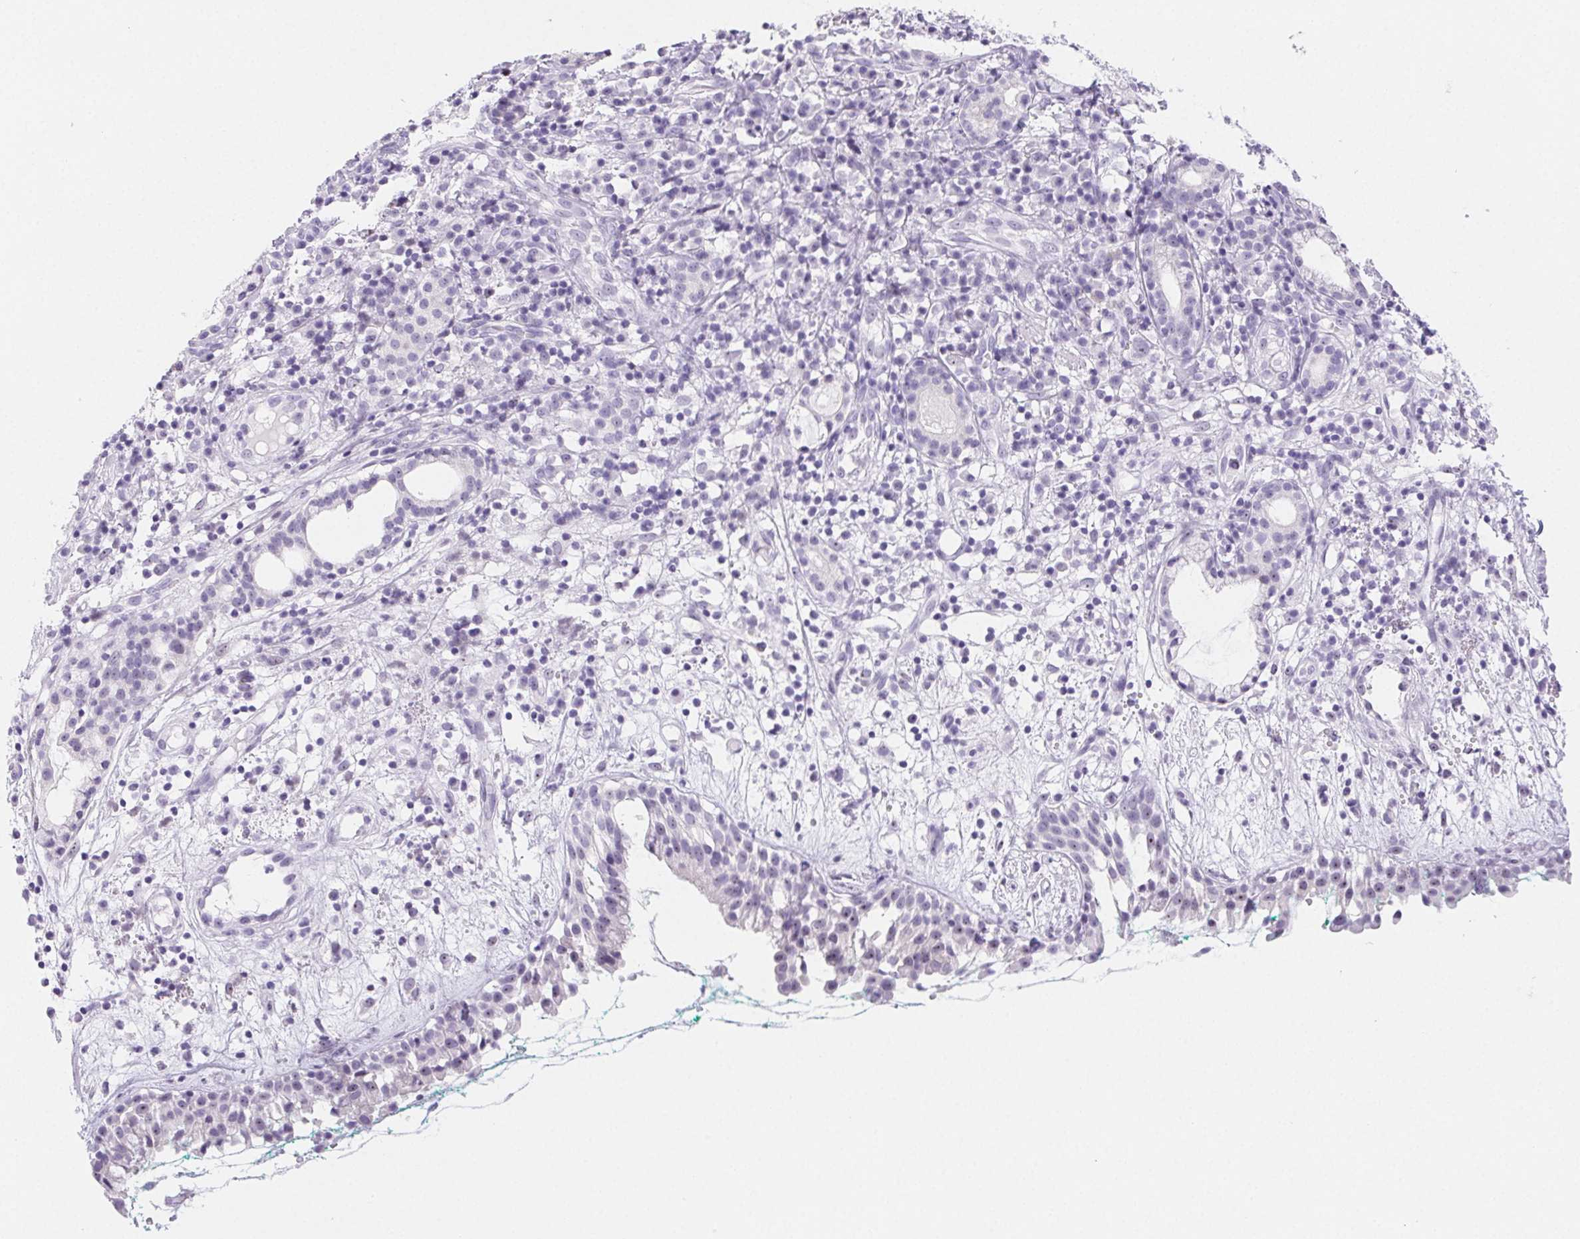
{"staining": {"intensity": "negative", "quantity": "none", "location": "none"}, "tissue": "nasopharynx", "cell_type": "Respiratory epithelial cells", "image_type": "normal", "snomed": [{"axis": "morphology", "description": "Normal tissue, NOS"}, {"axis": "morphology", "description": "Basal cell carcinoma"}, {"axis": "topography", "description": "Cartilage tissue"}, {"axis": "topography", "description": "Nasopharynx"}, {"axis": "topography", "description": "Oral tissue"}], "caption": "The immunohistochemistry micrograph has no significant staining in respiratory epithelial cells of nasopharynx. (DAB immunohistochemistry (IHC), high magnification).", "gene": "ST8SIA3", "patient": {"sex": "female", "age": 77}}